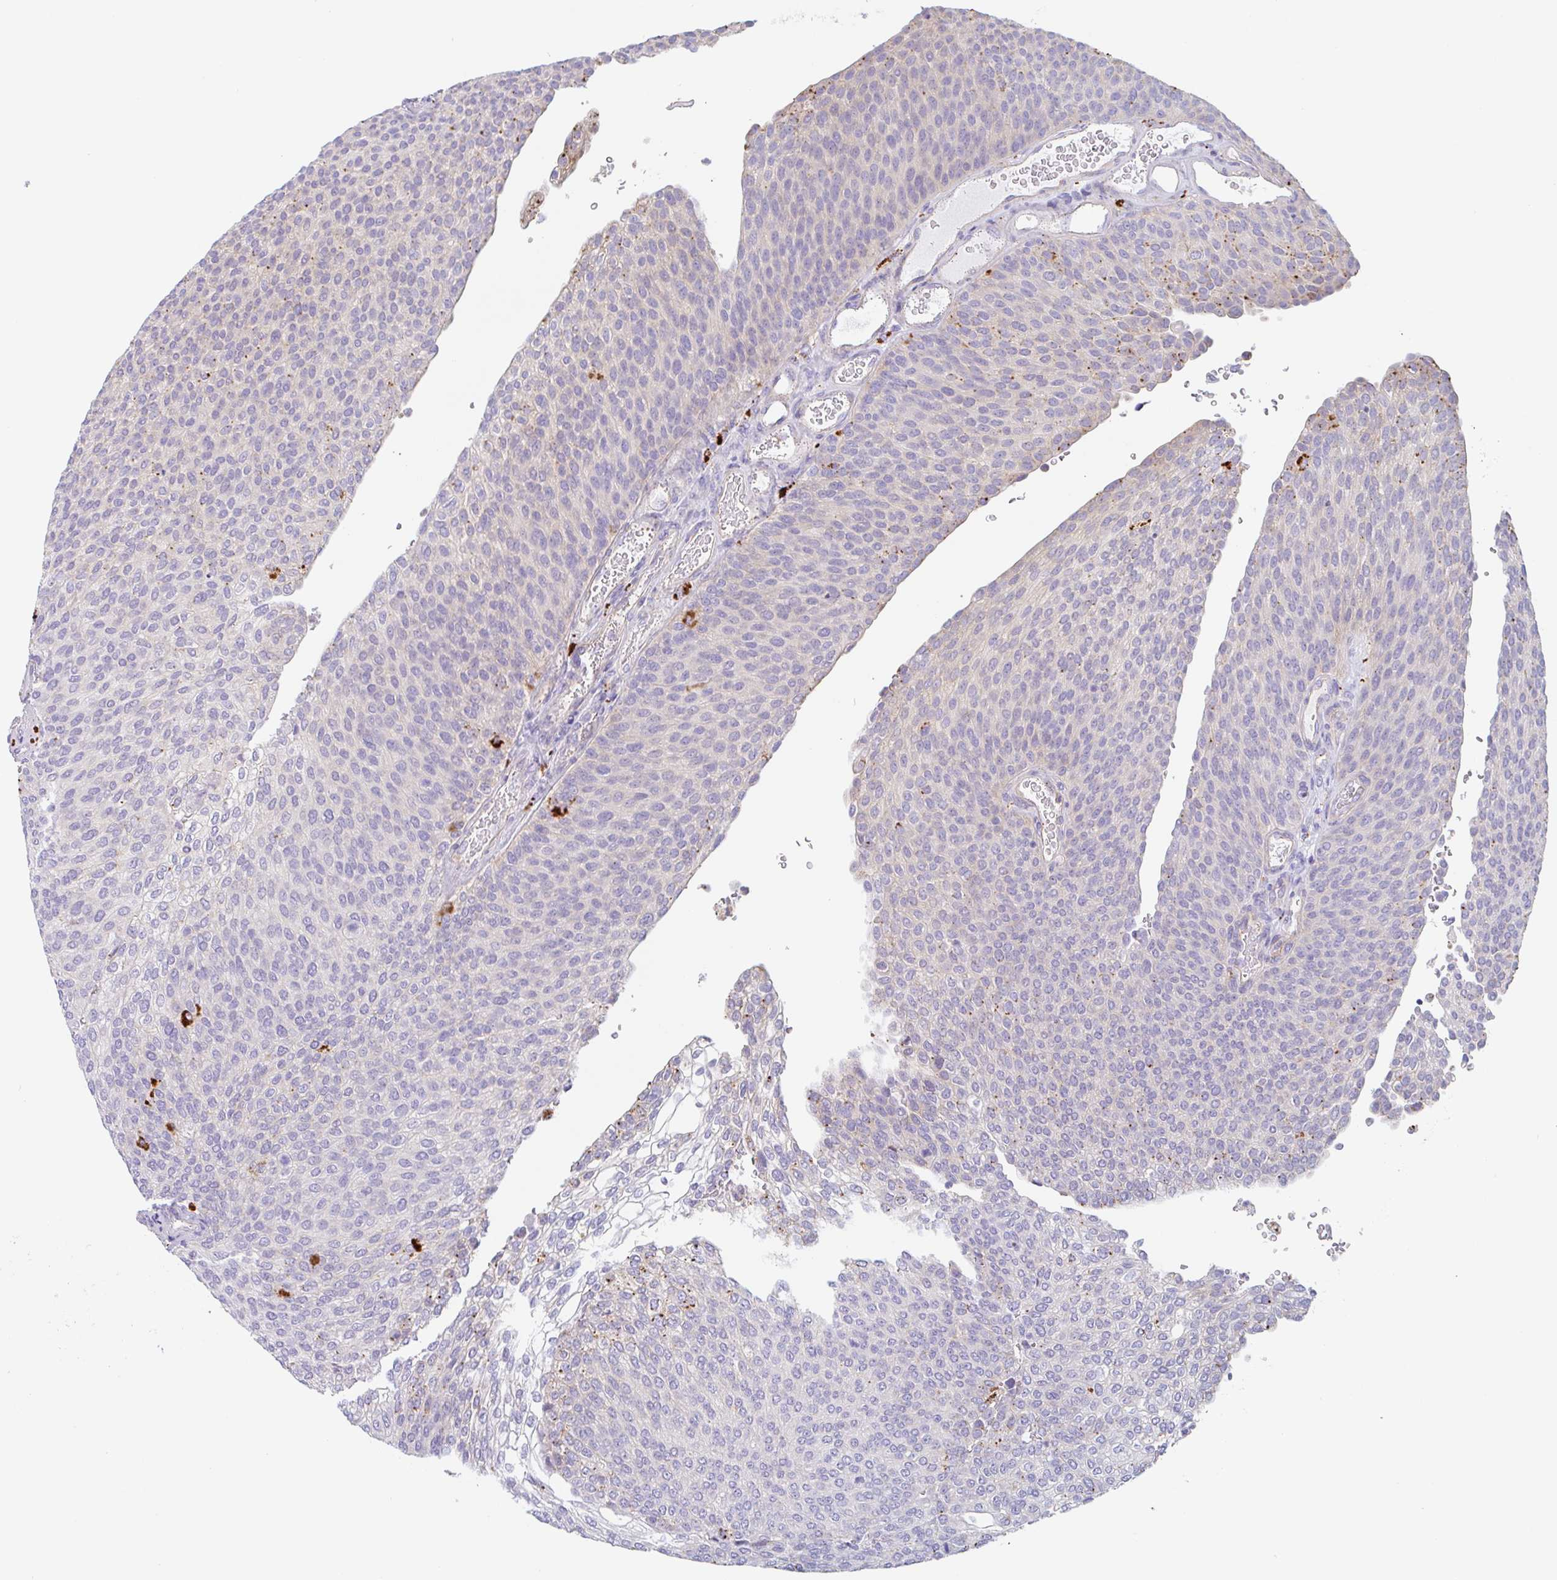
{"staining": {"intensity": "negative", "quantity": "none", "location": "none"}, "tissue": "urothelial cancer", "cell_type": "Tumor cells", "image_type": "cancer", "snomed": [{"axis": "morphology", "description": "Urothelial carcinoma, High grade"}, {"axis": "topography", "description": "Urinary bladder"}], "caption": "Tumor cells are negative for brown protein staining in urothelial carcinoma (high-grade).", "gene": "LENG9", "patient": {"sex": "female", "age": 79}}